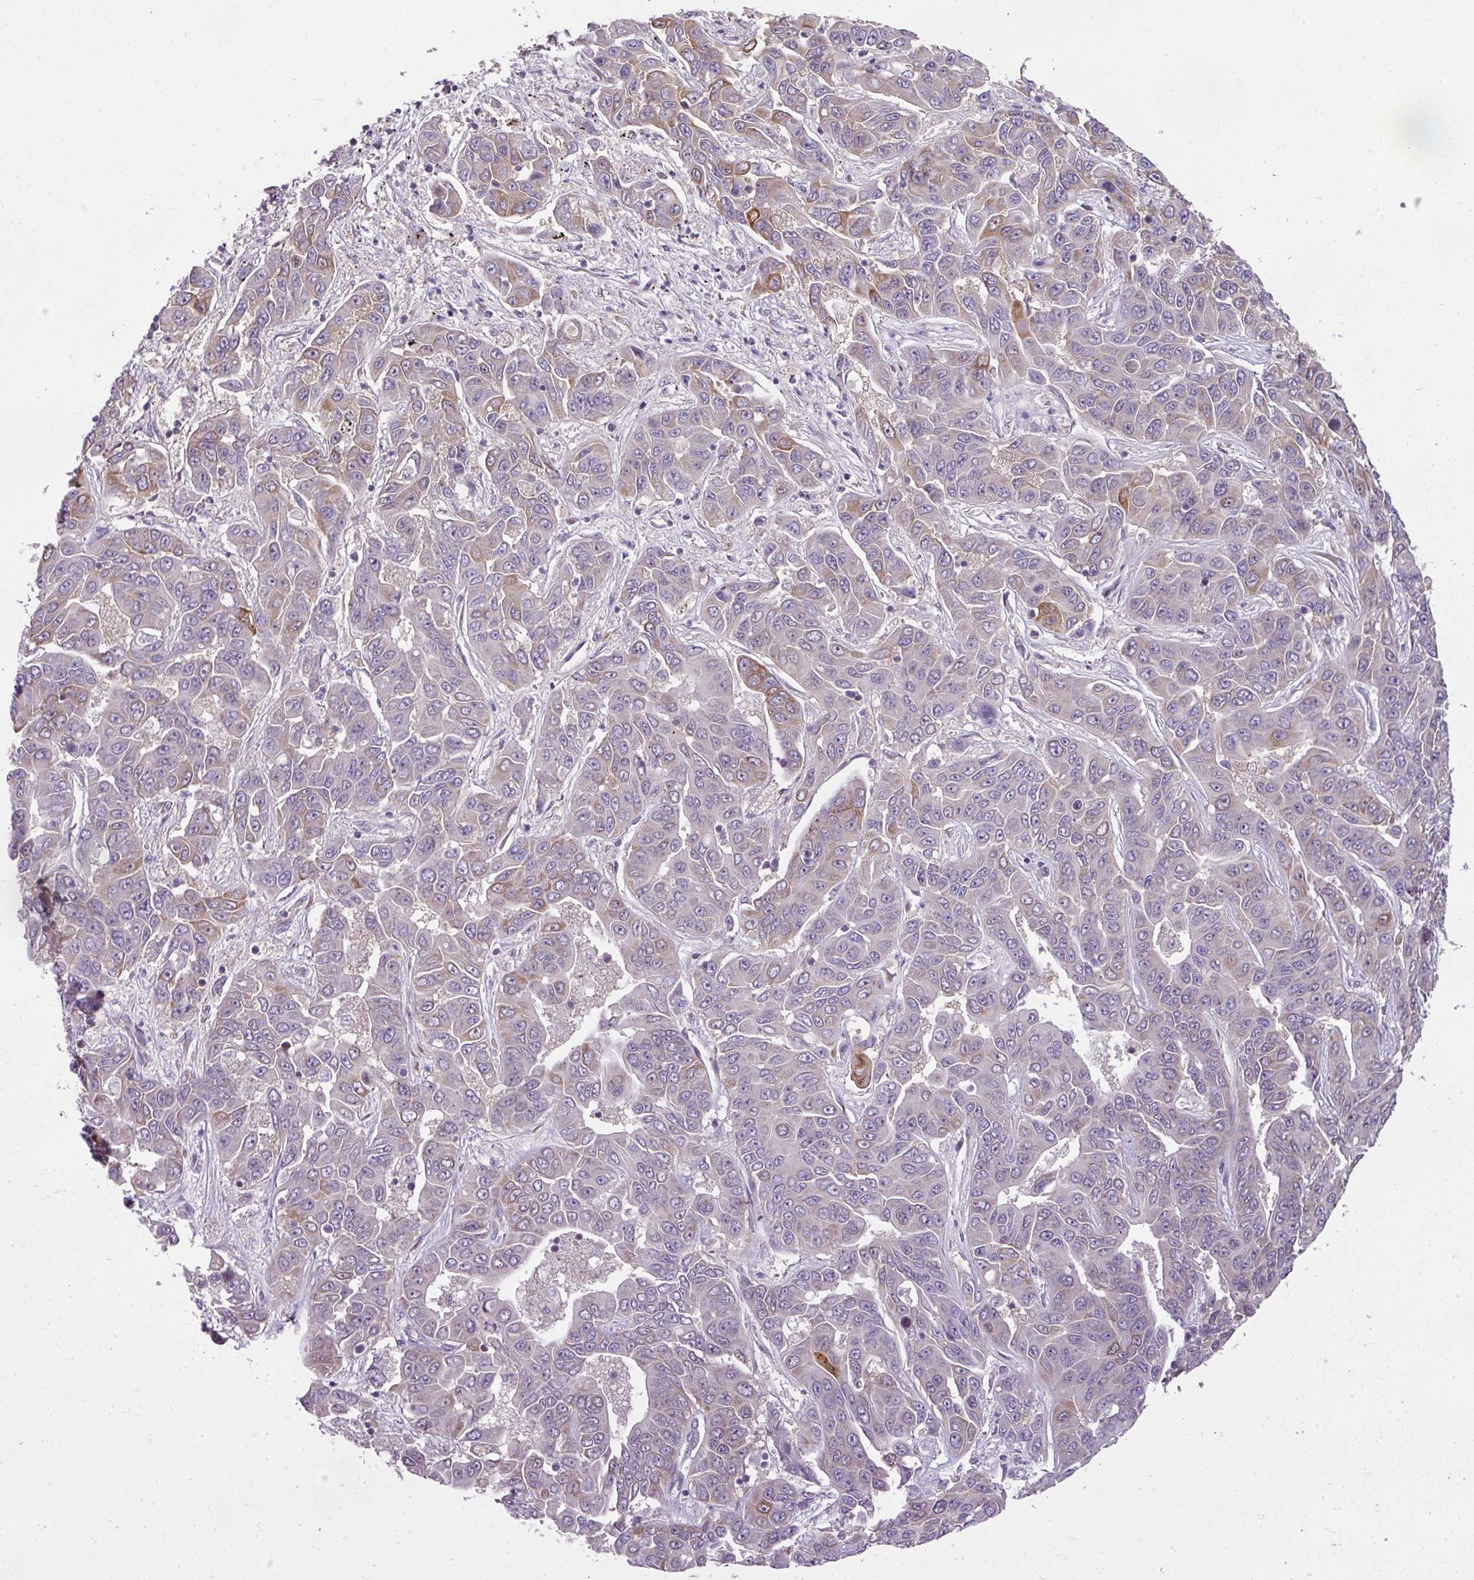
{"staining": {"intensity": "moderate", "quantity": "<25%", "location": "cytoplasmic/membranous"}, "tissue": "liver cancer", "cell_type": "Tumor cells", "image_type": "cancer", "snomed": [{"axis": "morphology", "description": "Cholangiocarcinoma"}, {"axis": "topography", "description": "Liver"}], "caption": "Immunohistochemistry micrograph of liver cholangiocarcinoma stained for a protein (brown), which demonstrates low levels of moderate cytoplasmic/membranous positivity in approximately <25% of tumor cells.", "gene": "C19orf33", "patient": {"sex": "female", "age": 52}}